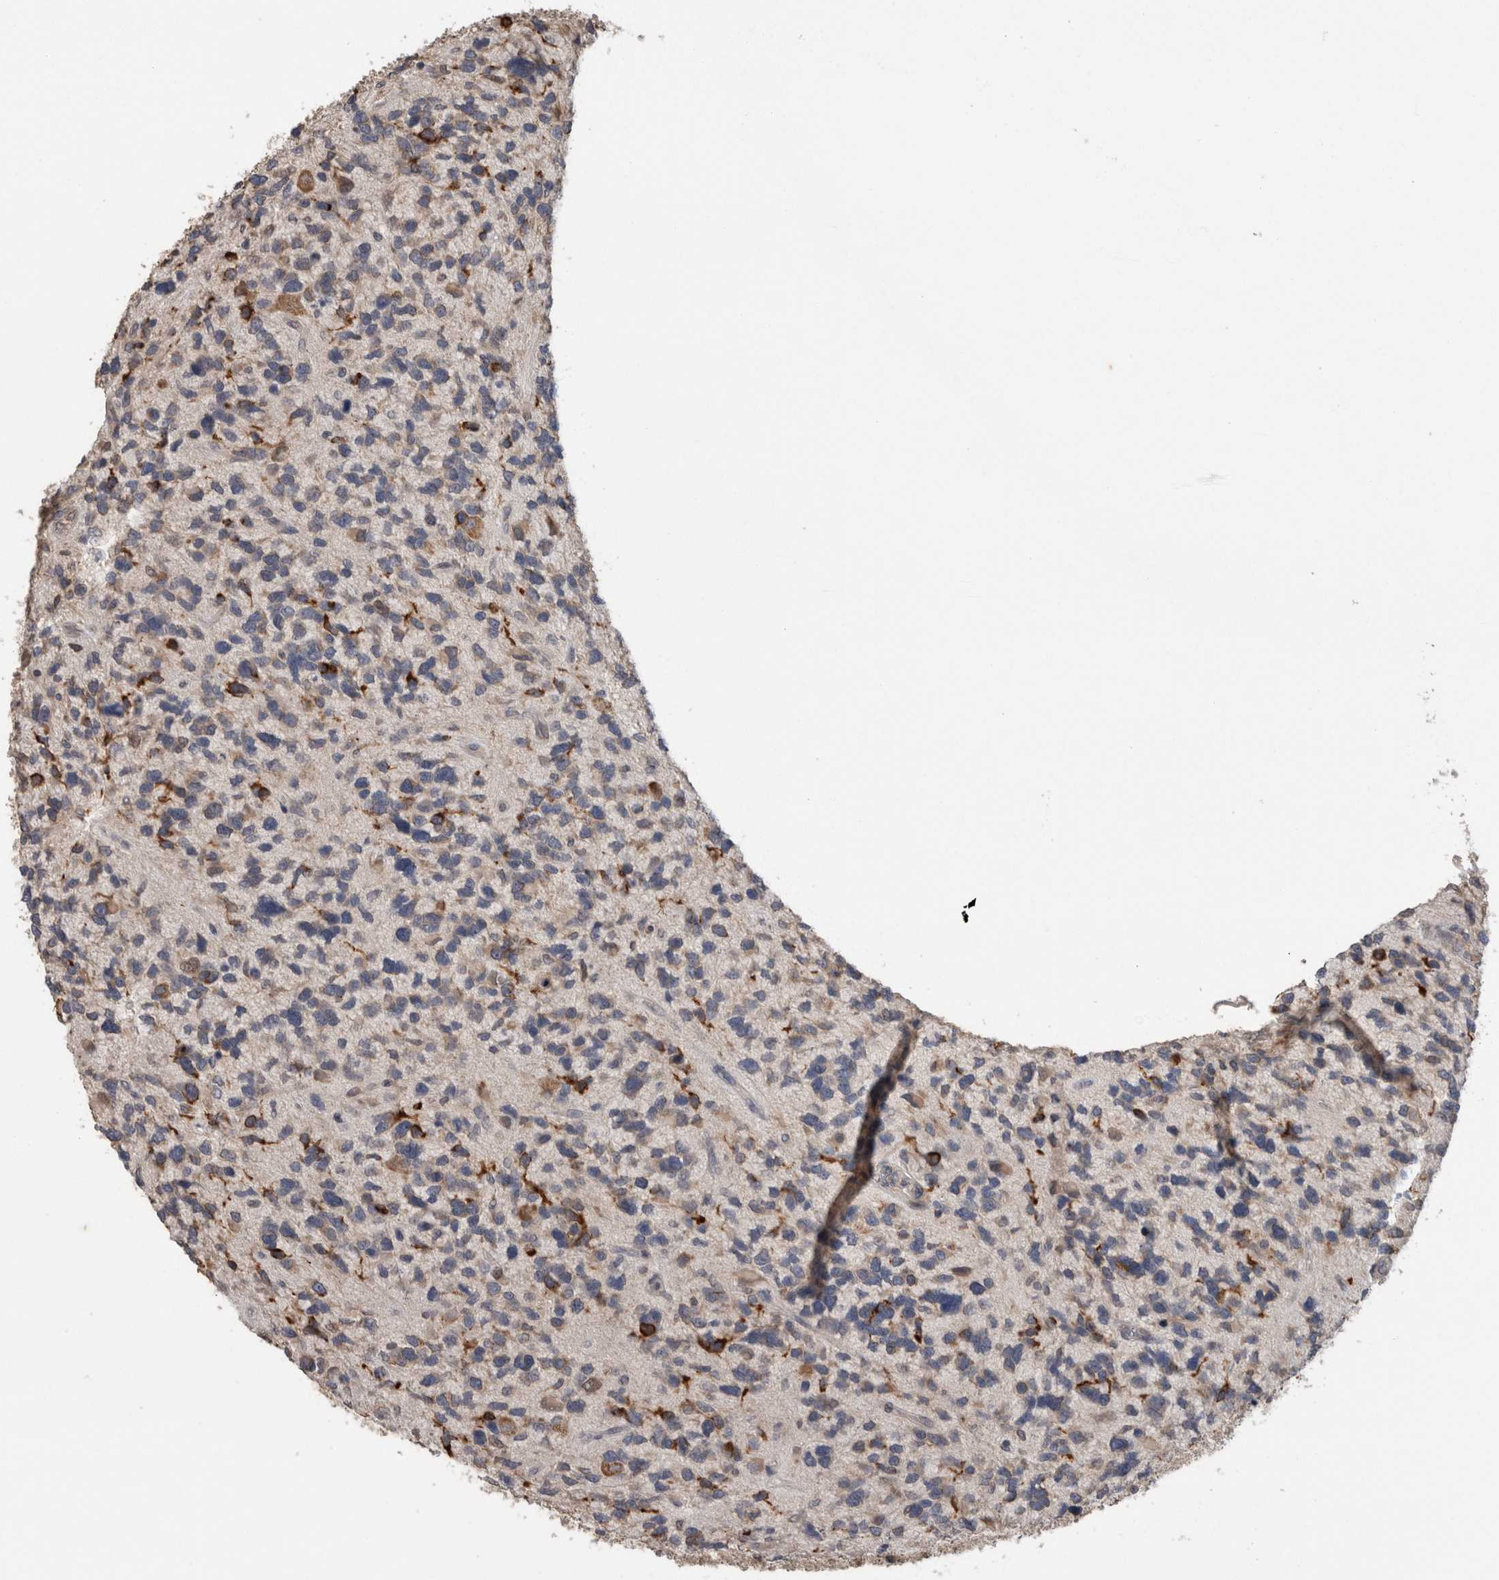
{"staining": {"intensity": "strong", "quantity": "25%-75%", "location": "cytoplasmic/membranous"}, "tissue": "glioma", "cell_type": "Tumor cells", "image_type": "cancer", "snomed": [{"axis": "morphology", "description": "Glioma, malignant, High grade"}, {"axis": "topography", "description": "Brain"}], "caption": "Immunohistochemistry image of neoplastic tissue: human glioma stained using IHC exhibits high levels of strong protein expression localized specifically in the cytoplasmic/membranous of tumor cells, appearing as a cytoplasmic/membranous brown color.", "gene": "ADGRL3", "patient": {"sex": "female", "age": 58}}